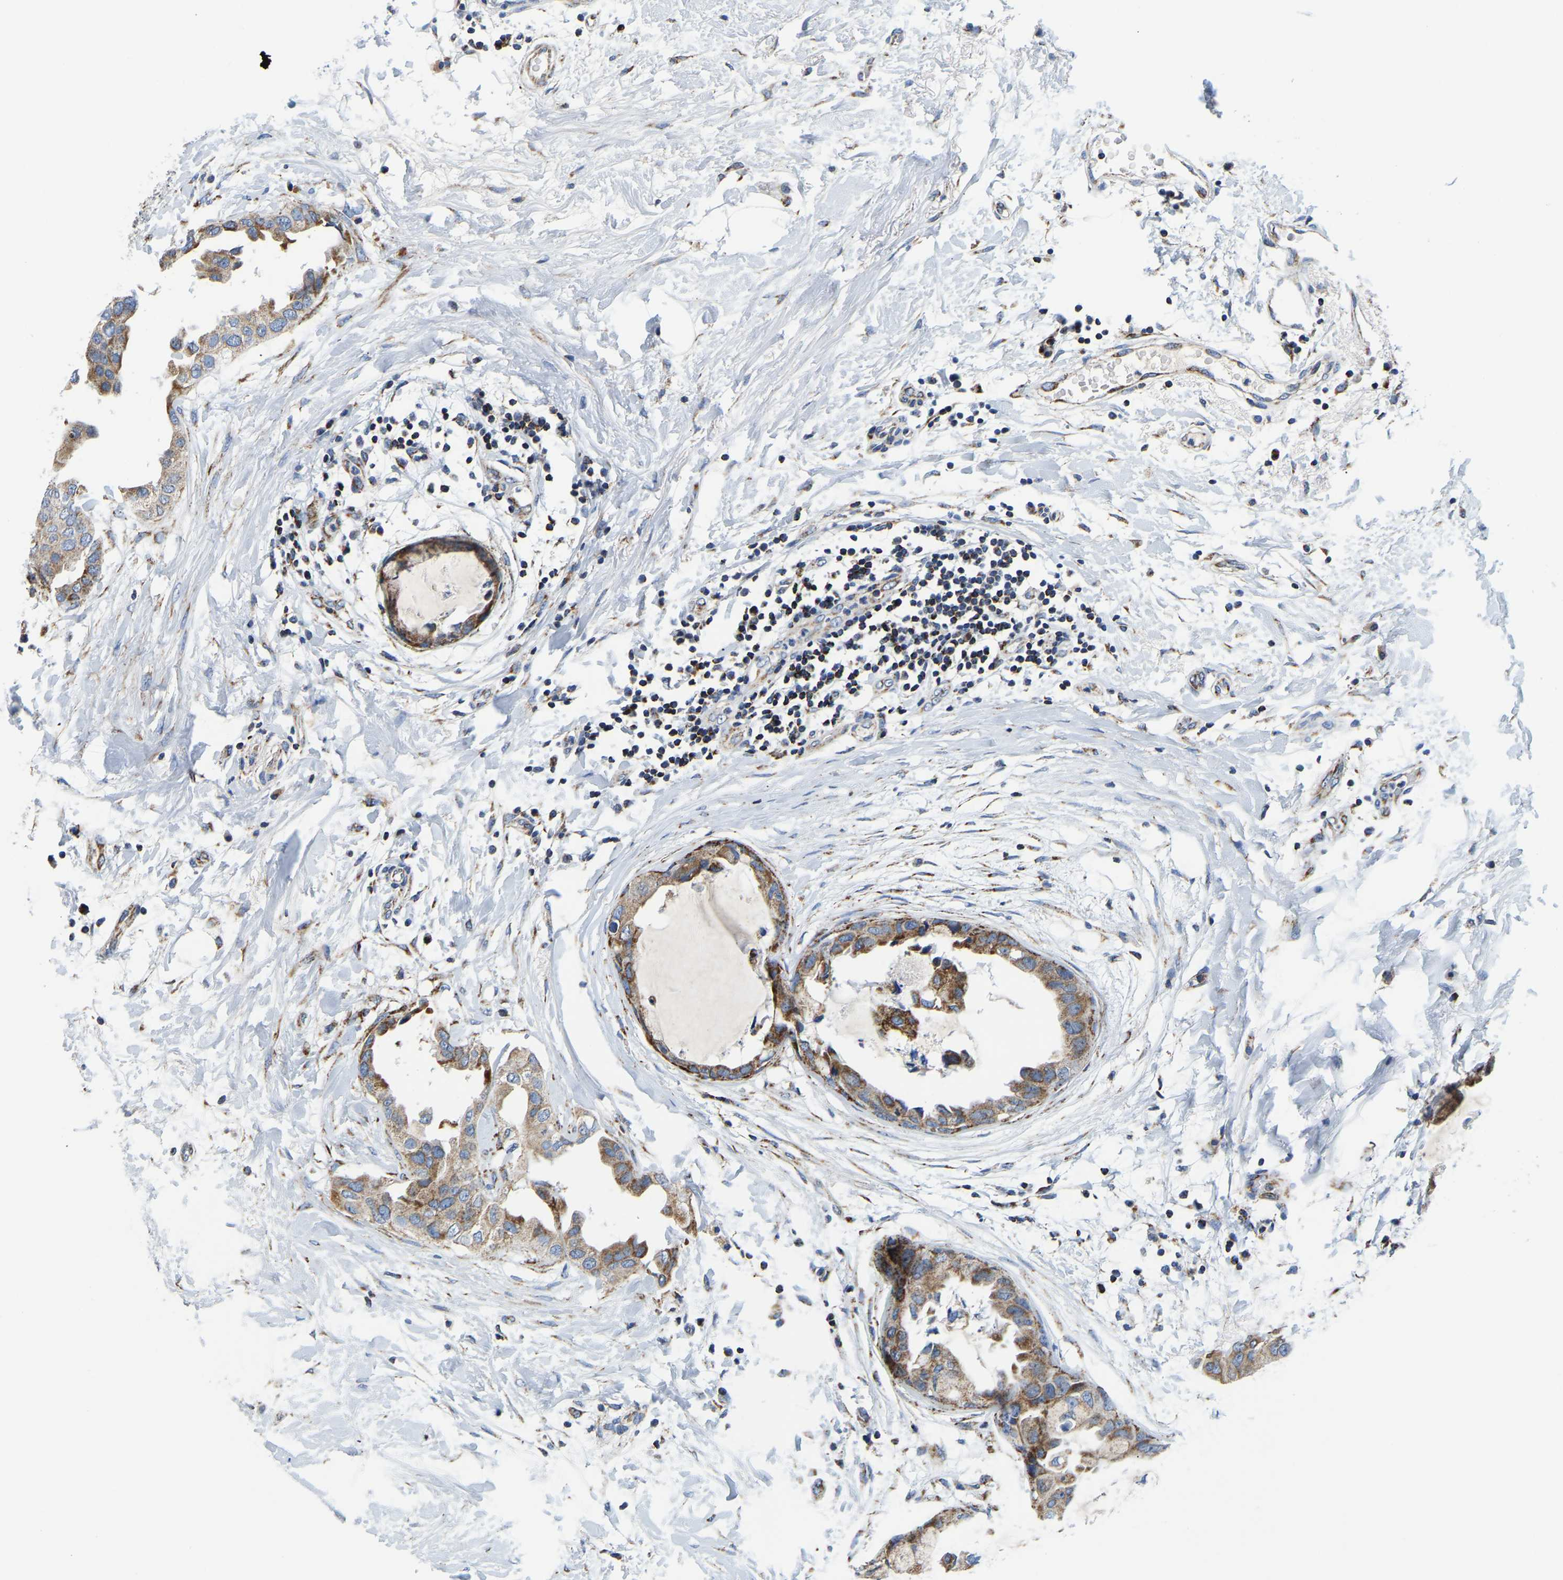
{"staining": {"intensity": "moderate", "quantity": ">75%", "location": "cytoplasmic/membranous"}, "tissue": "breast cancer", "cell_type": "Tumor cells", "image_type": "cancer", "snomed": [{"axis": "morphology", "description": "Duct carcinoma"}, {"axis": "topography", "description": "Breast"}], "caption": "Immunohistochemical staining of human breast infiltrating ductal carcinoma exhibits medium levels of moderate cytoplasmic/membranous protein staining in about >75% of tumor cells. The staining was performed using DAB (3,3'-diaminobenzidine) to visualize the protein expression in brown, while the nuclei were stained in blue with hematoxylin (Magnification: 20x).", "gene": "SFXN1", "patient": {"sex": "female", "age": 40}}